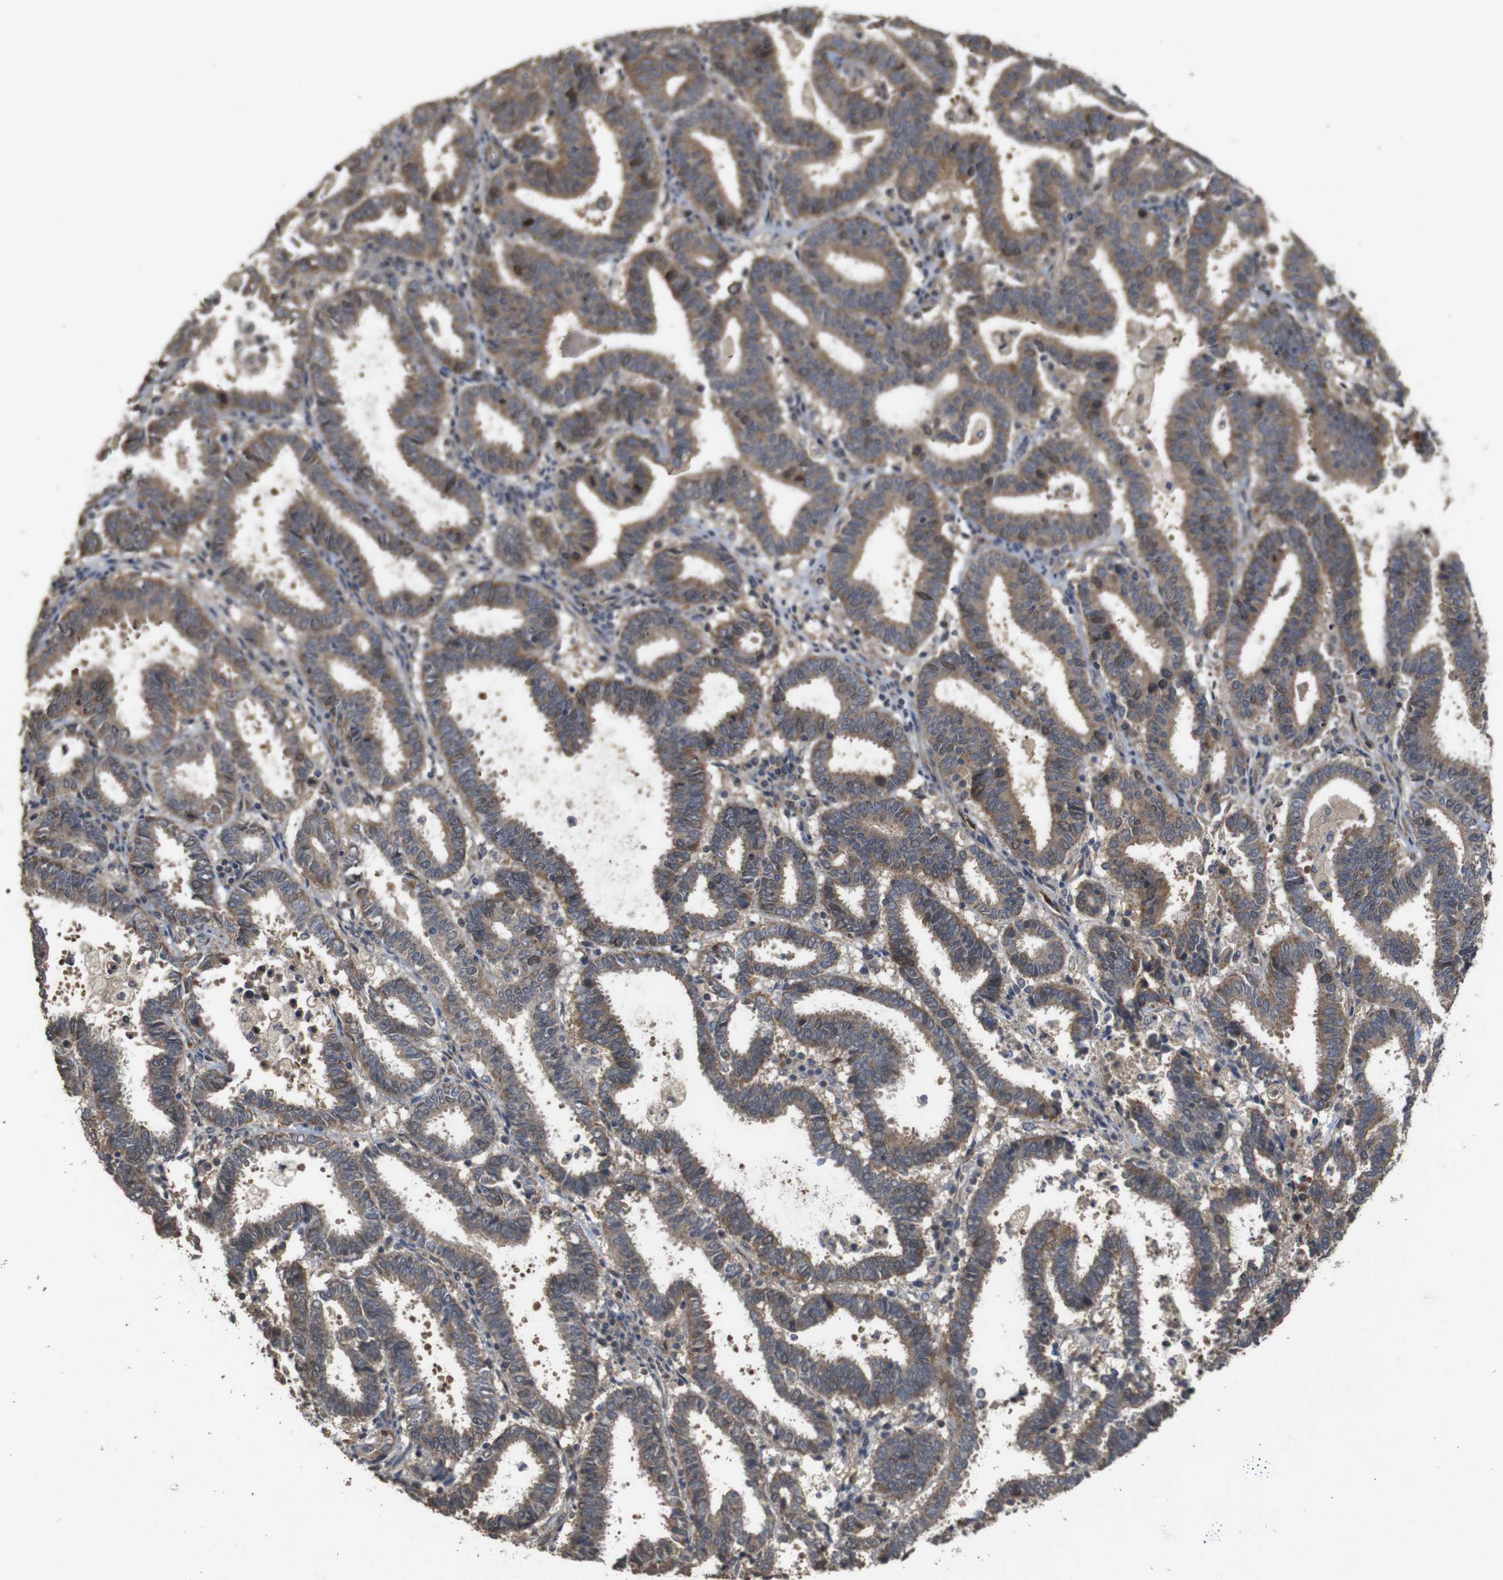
{"staining": {"intensity": "weak", "quantity": "25%-75%", "location": "cytoplasmic/membranous"}, "tissue": "endometrial cancer", "cell_type": "Tumor cells", "image_type": "cancer", "snomed": [{"axis": "morphology", "description": "Adenocarcinoma, NOS"}, {"axis": "topography", "description": "Uterus"}], "caption": "Immunohistochemistry of endometrial cancer shows low levels of weak cytoplasmic/membranous staining in about 25%-75% of tumor cells.", "gene": "PCDHB10", "patient": {"sex": "female", "age": 83}}